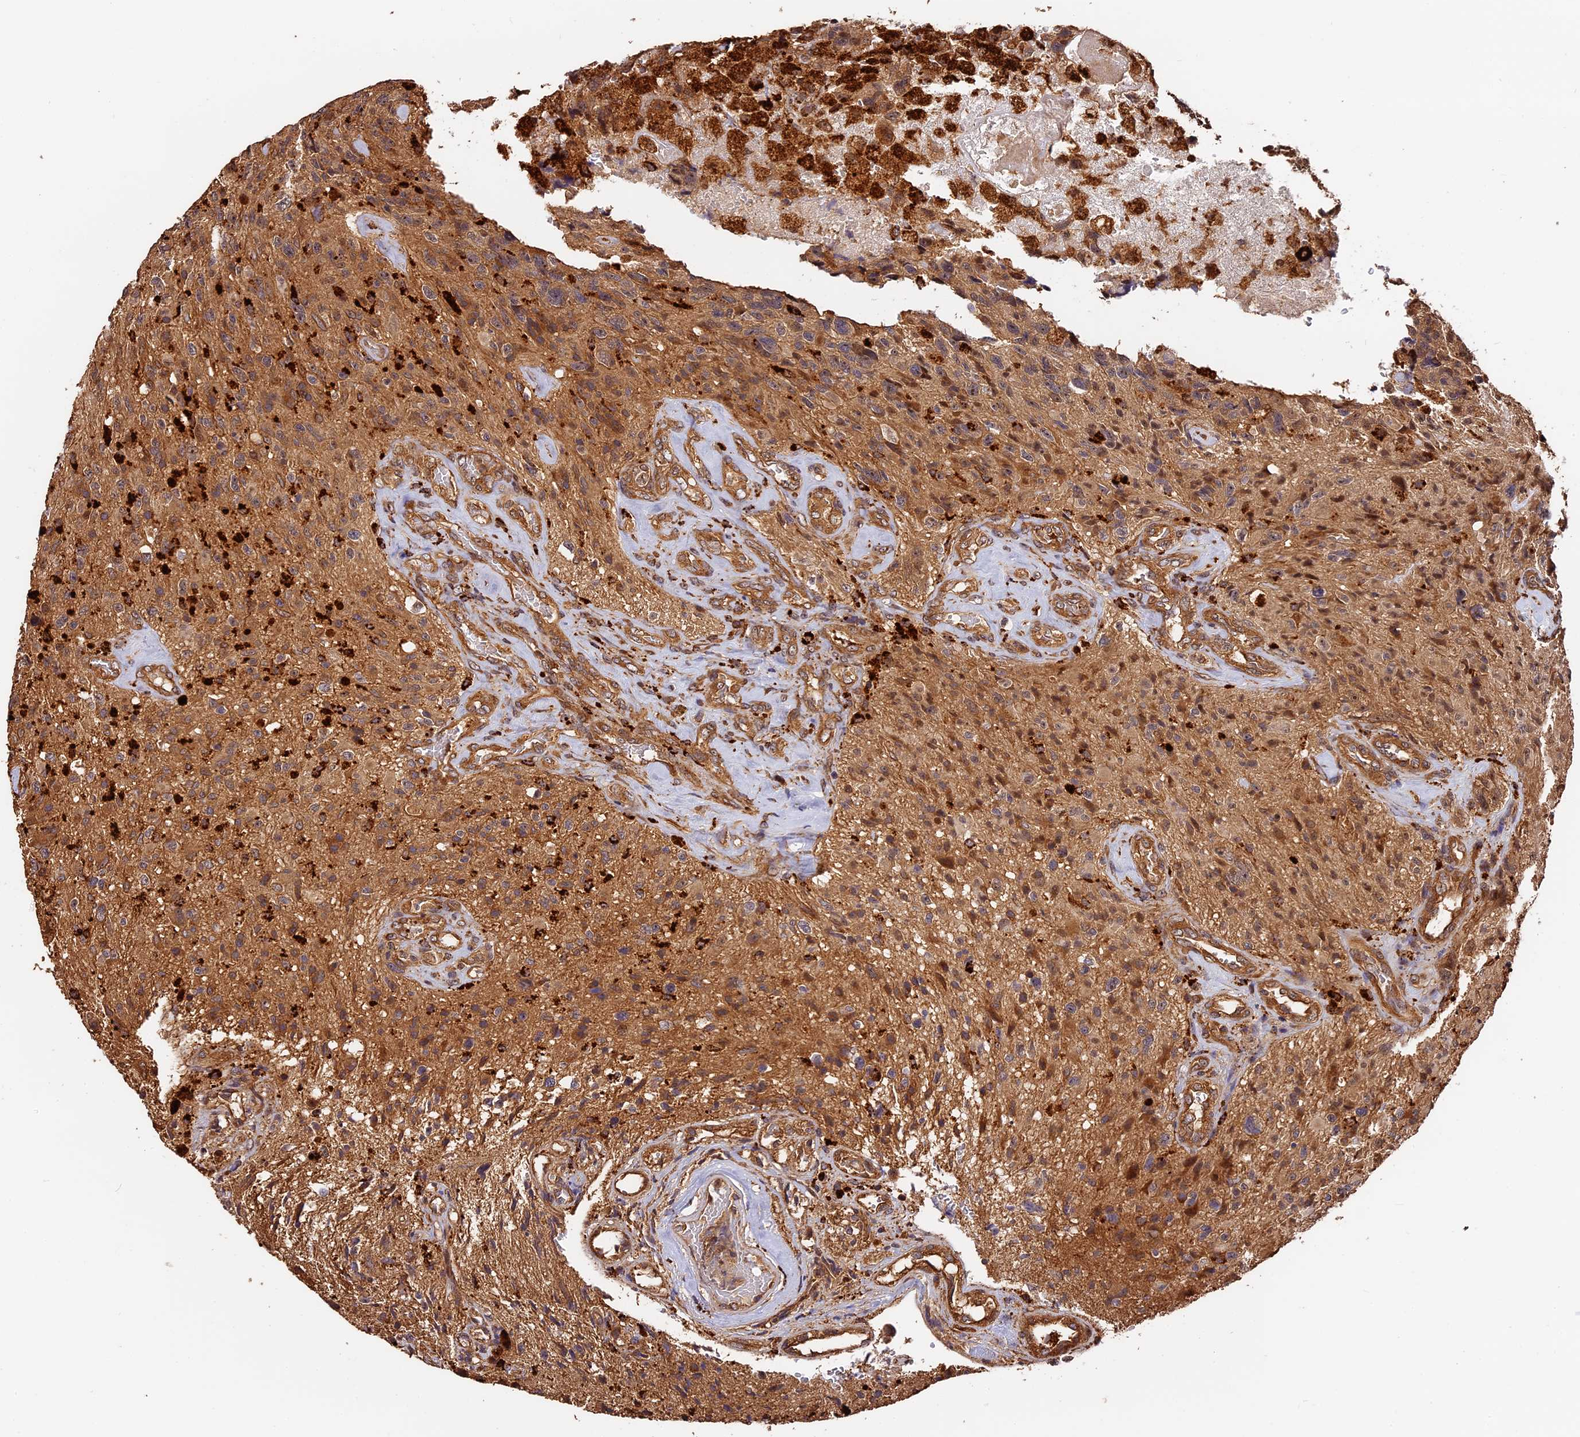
{"staining": {"intensity": "moderate", "quantity": ">75%", "location": "cytoplasmic/membranous"}, "tissue": "glioma", "cell_type": "Tumor cells", "image_type": "cancer", "snomed": [{"axis": "morphology", "description": "Glioma, malignant, High grade"}, {"axis": "topography", "description": "Brain"}], "caption": "Glioma stained with DAB (3,3'-diaminobenzidine) immunohistochemistry (IHC) demonstrates medium levels of moderate cytoplasmic/membranous staining in about >75% of tumor cells. Immunohistochemistry stains the protein of interest in brown and the nuclei are stained blue.", "gene": "MMP15", "patient": {"sex": "male", "age": 69}}